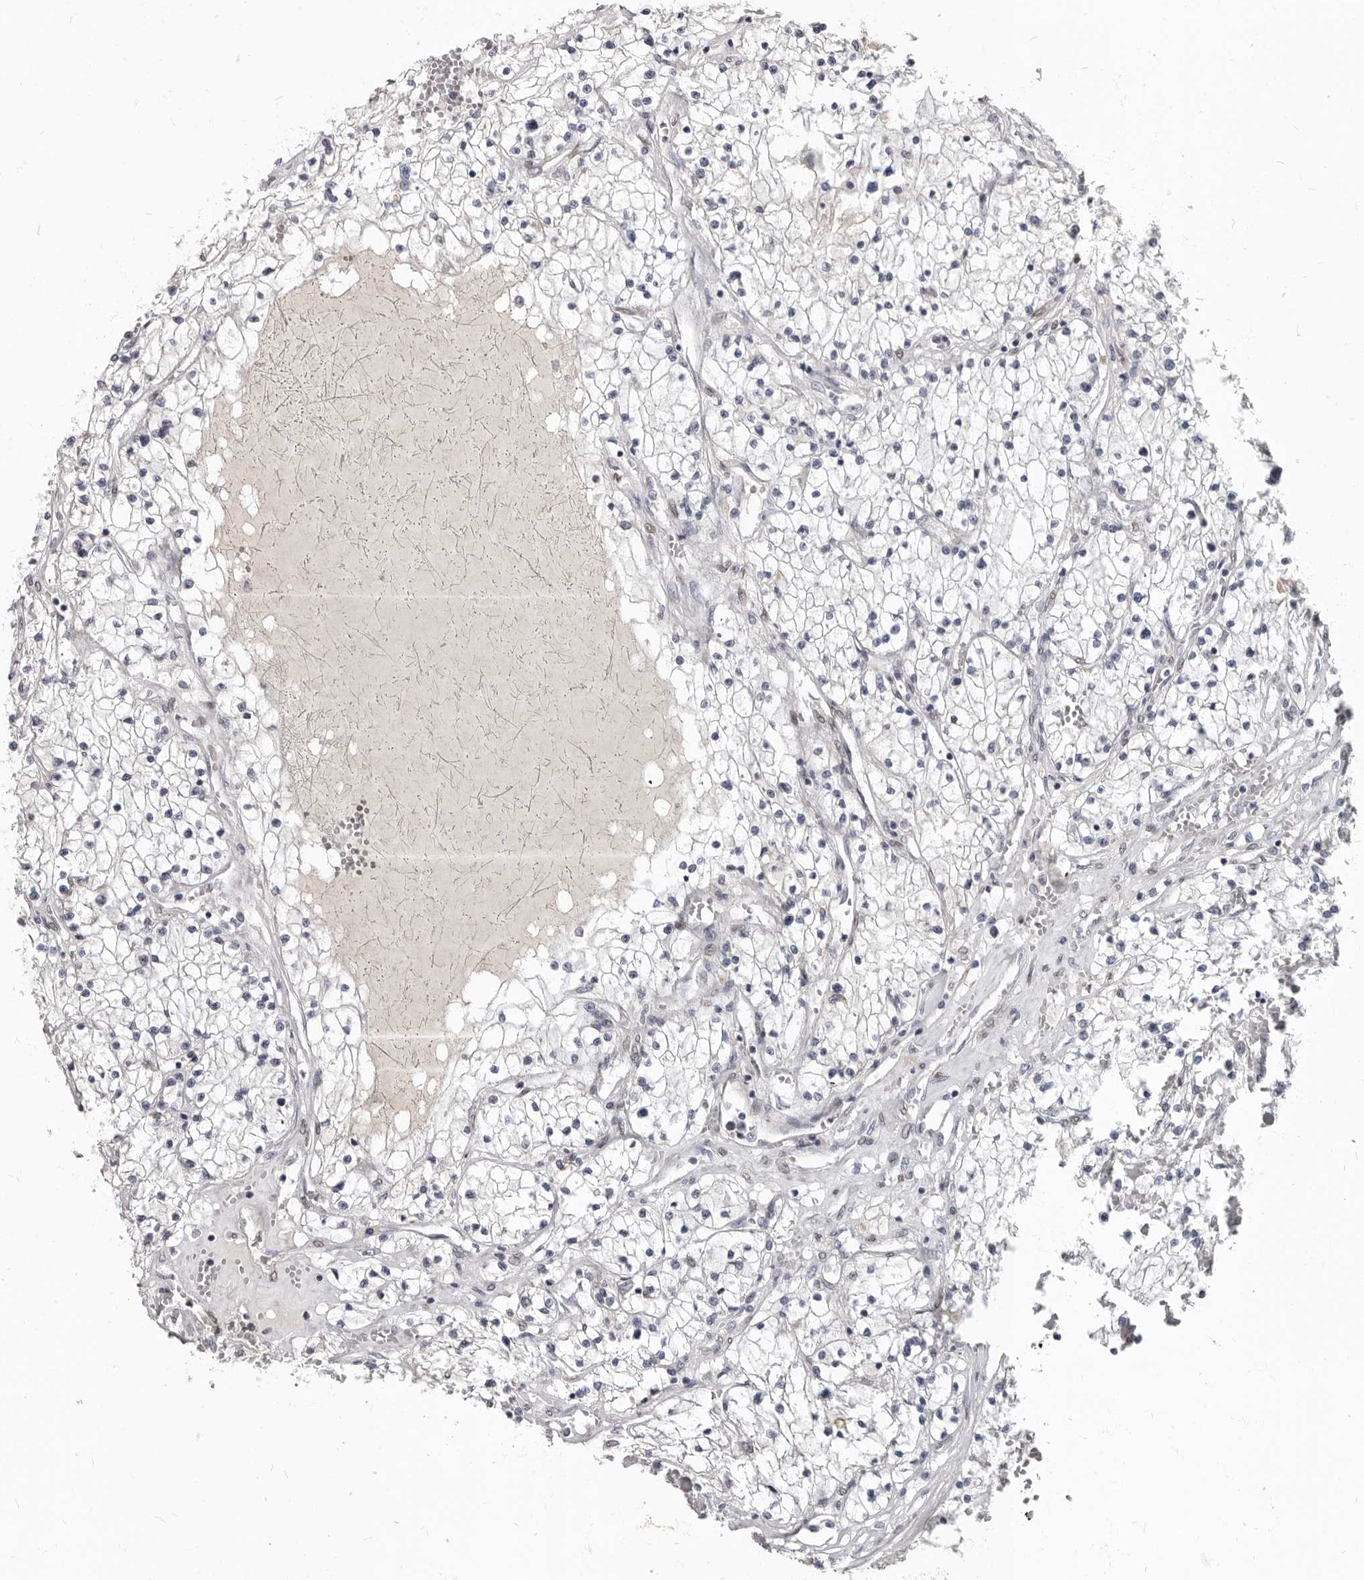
{"staining": {"intensity": "negative", "quantity": "none", "location": "none"}, "tissue": "renal cancer", "cell_type": "Tumor cells", "image_type": "cancer", "snomed": [{"axis": "morphology", "description": "Normal tissue, NOS"}, {"axis": "morphology", "description": "Adenocarcinoma, NOS"}, {"axis": "topography", "description": "Kidney"}], "caption": "Tumor cells are negative for brown protein staining in renal cancer (adenocarcinoma).", "gene": "MRGPRF", "patient": {"sex": "male", "age": 68}}